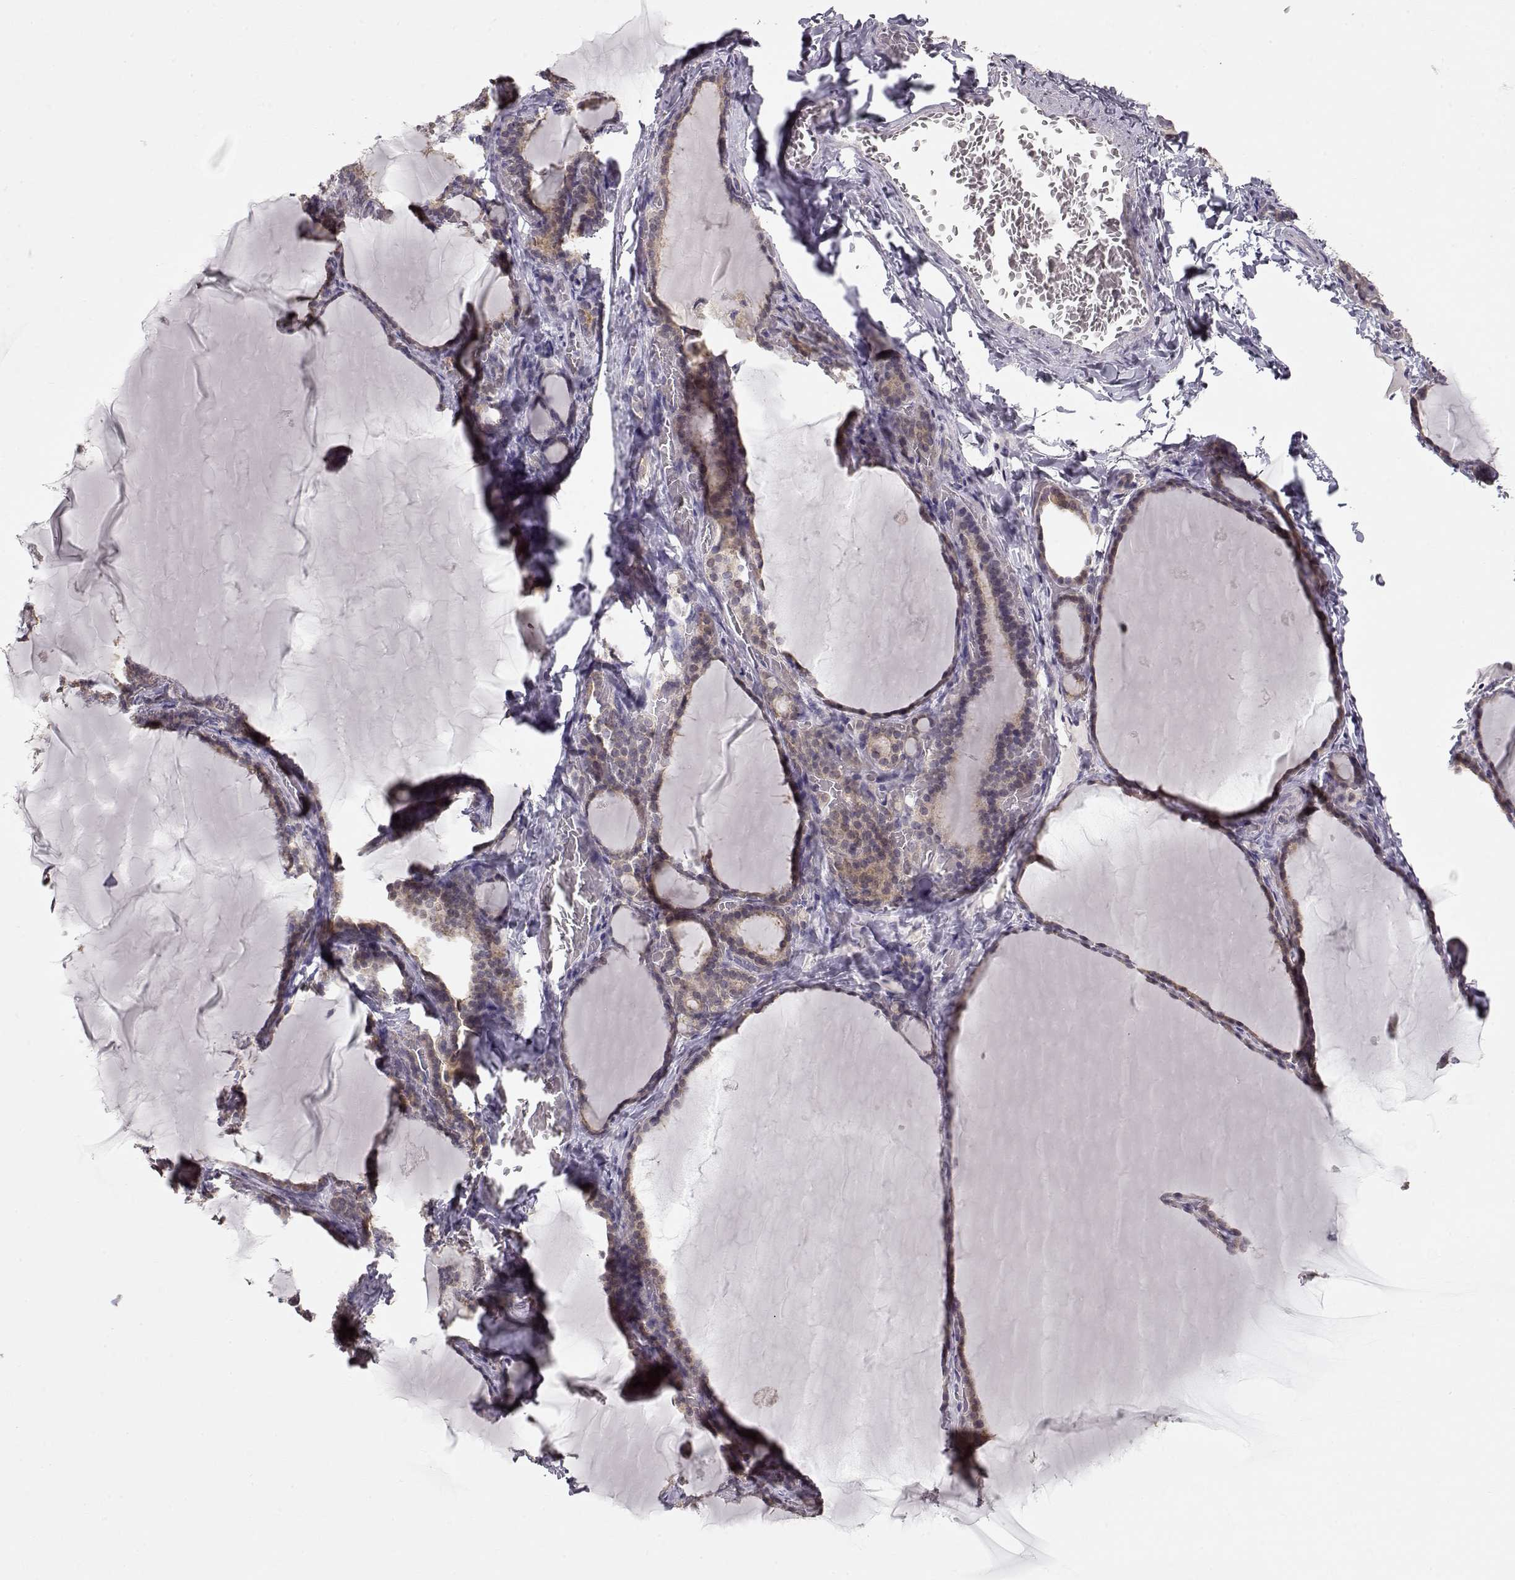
{"staining": {"intensity": "weak", "quantity": ">75%", "location": "cytoplasmic/membranous"}, "tissue": "thyroid gland", "cell_type": "Glandular cells", "image_type": "normal", "snomed": [{"axis": "morphology", "description": "Normal tissue, NOS"}, {"axis": "morphology", "description": "Hyperplasia, NOS"}, {"axis": "topography", "description": "Thyroid gland"}], "caption": "A high-resolution histopathology image shows IHC staining of unremarkable thyroid gland, which shows weak cytoplasmic/membranous staining in about >75% of glandular cells. (DAB IHC, brown staining for protein, blue staining for nuclei).", "gene": "ARHGAP8", "patient": {"sex": "female", "age": 27}}